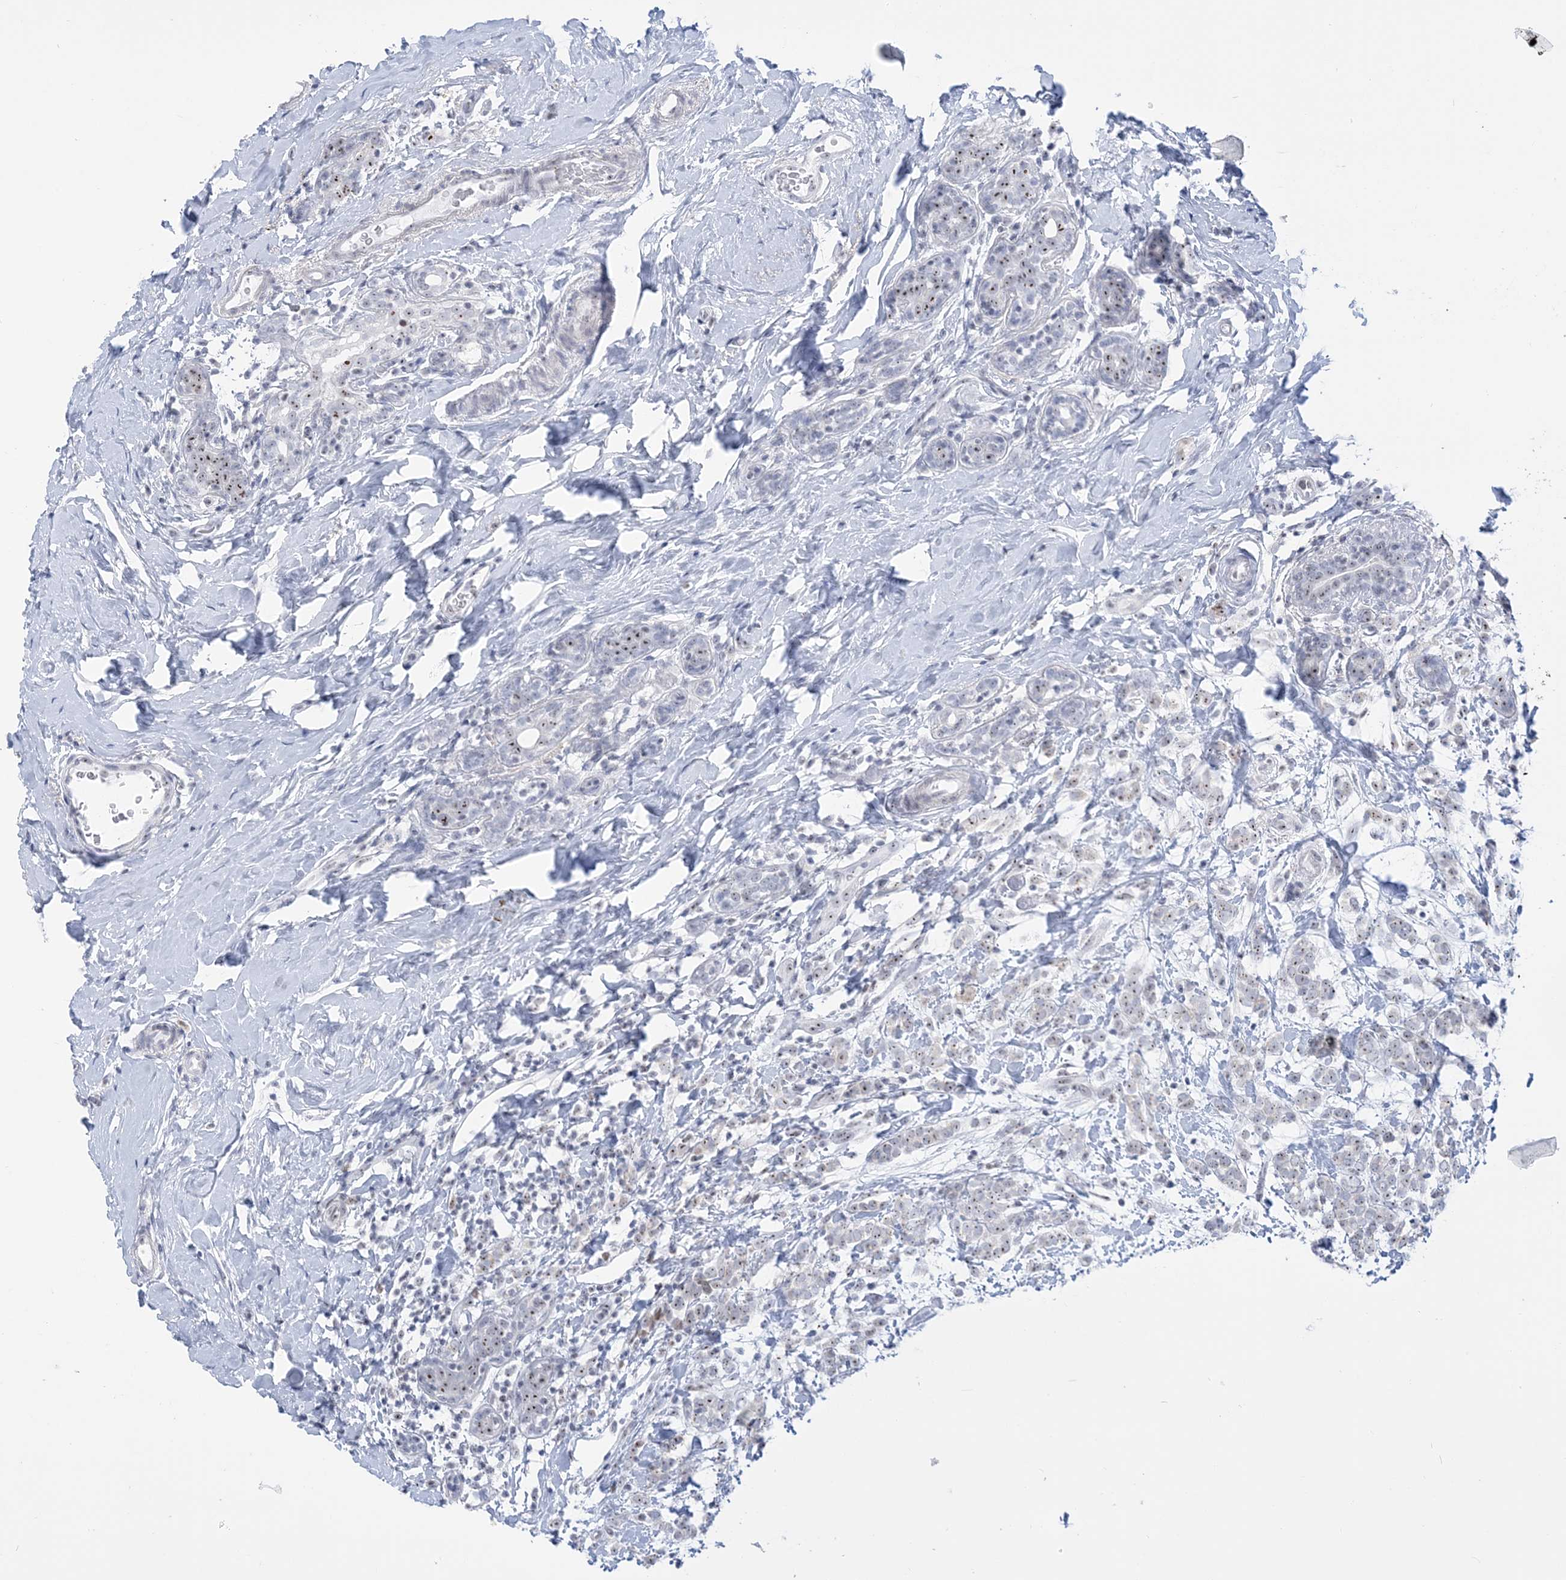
{"staining": {"intensity": "weak", "quantity": "25%-75%", "location": "nuclear"}, "tissue": "breast cancer", "cell_type": "Tumor cells", "image_type": "cancer", "snomed": [{"axis": "morphology", "description": "Normal tissue, NOS"}, {"axis": "morphology", "description": "Lobular carcinoma"}, {"axis": "topography", "description": "Breast"}], "caption": "Immunohistochemical staining of breast cancer (lobular carcinoma) shows weak nuclear protein staining in approximately 25%-75% of tumor cells.", "gene": "DDX21", "patient": {"sex": "female", "age": 47}}